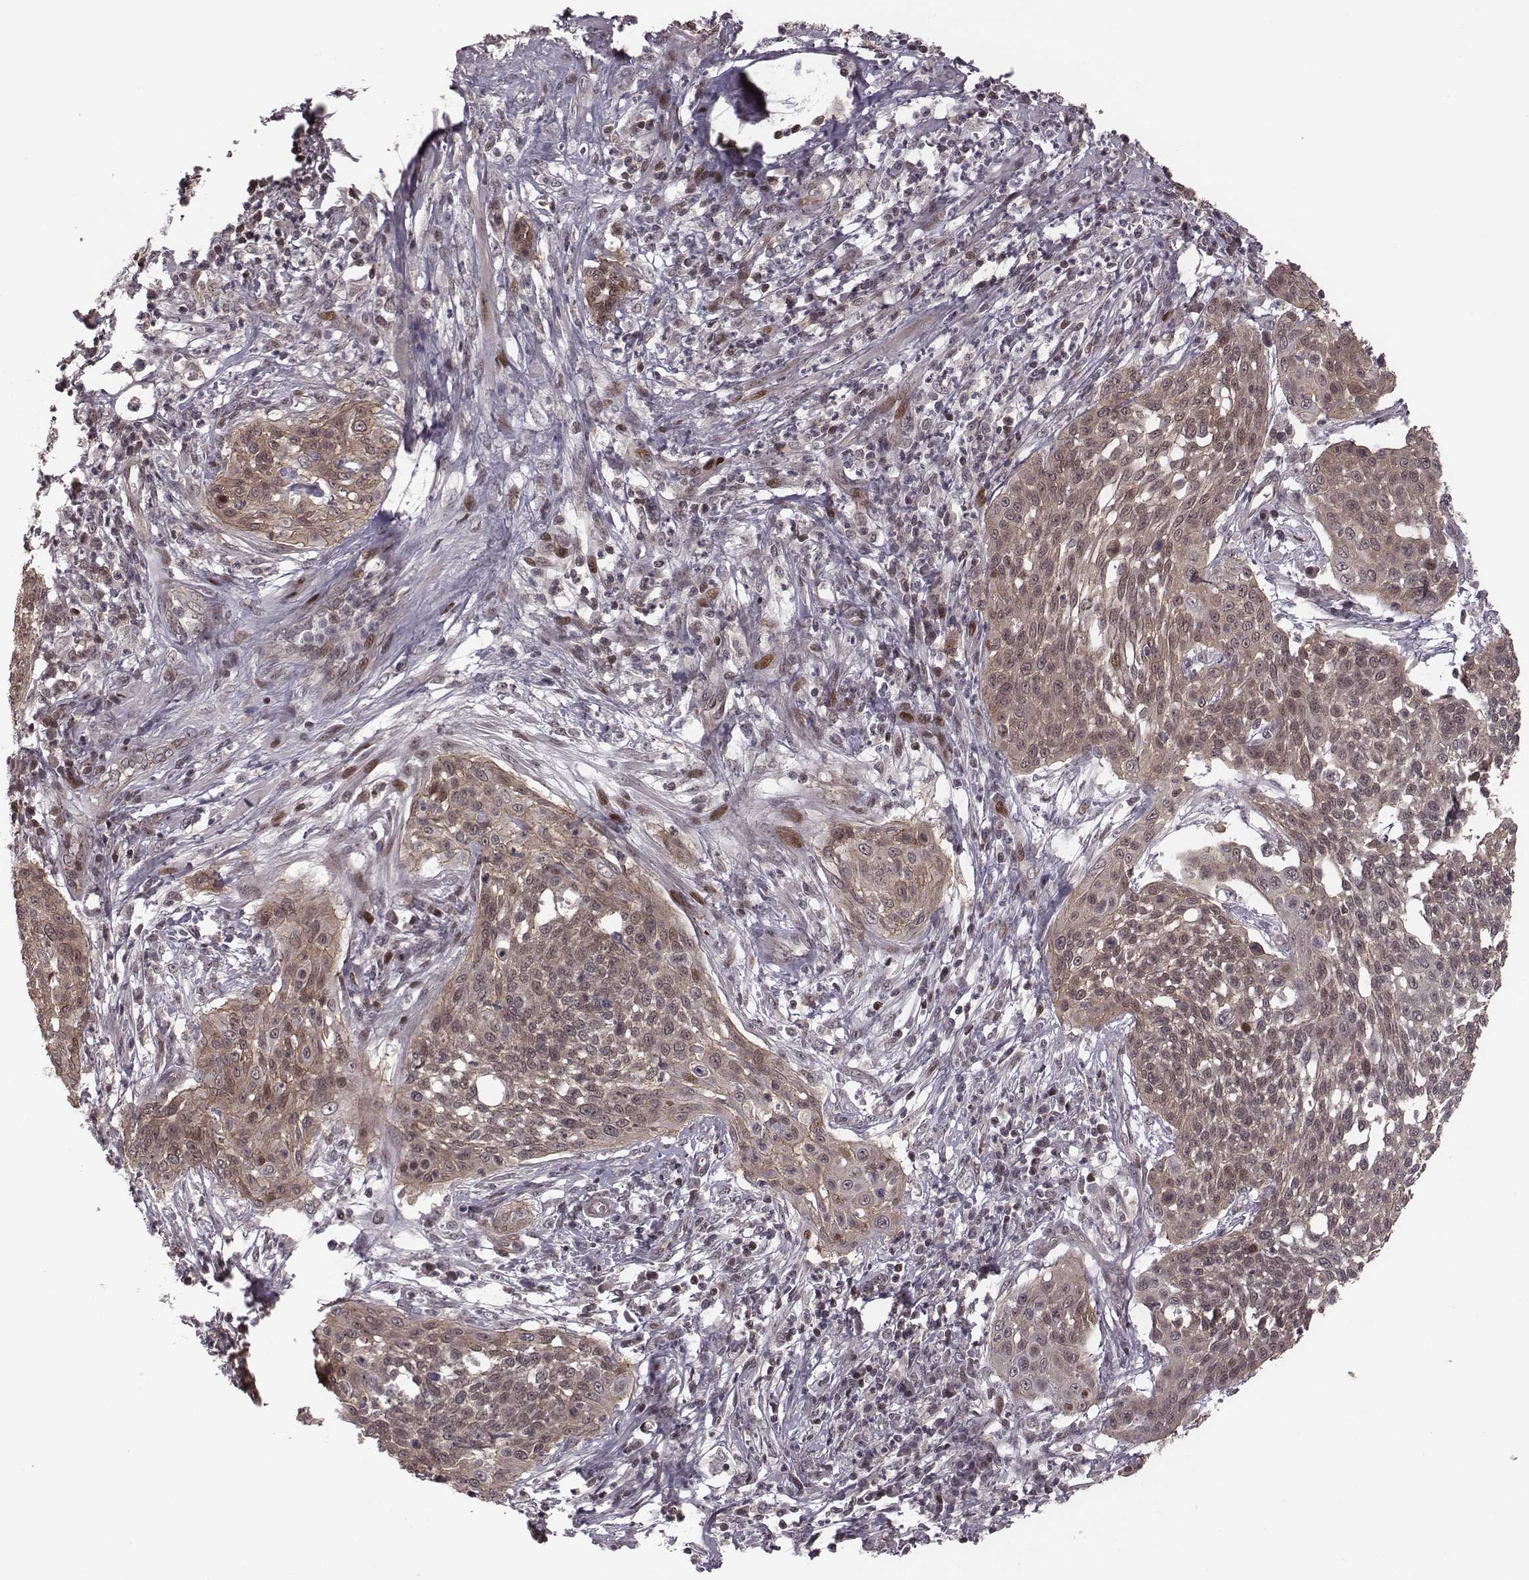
{"staining": {"intensity": "weak", "quantity": ">75%", "location": "cytoplasmic/membranous"}, "tissue": "cervical cancer", "cell_type": "Tumor cells", "image_type": "cancer", "snomed": [{"axis": "morphology", "description": "Squamous cell carcinoma, NOS"}, {"axis": "topography", "description": "Cervix"}], "caption": "The immunohistochemical stain highlights weak cytoplasmic/membranous positivity in tumor cells of cervical squamous cell carcinoma tissue.", "gene": "RPL3", "patient": {"sex": "female", "age": 34}}